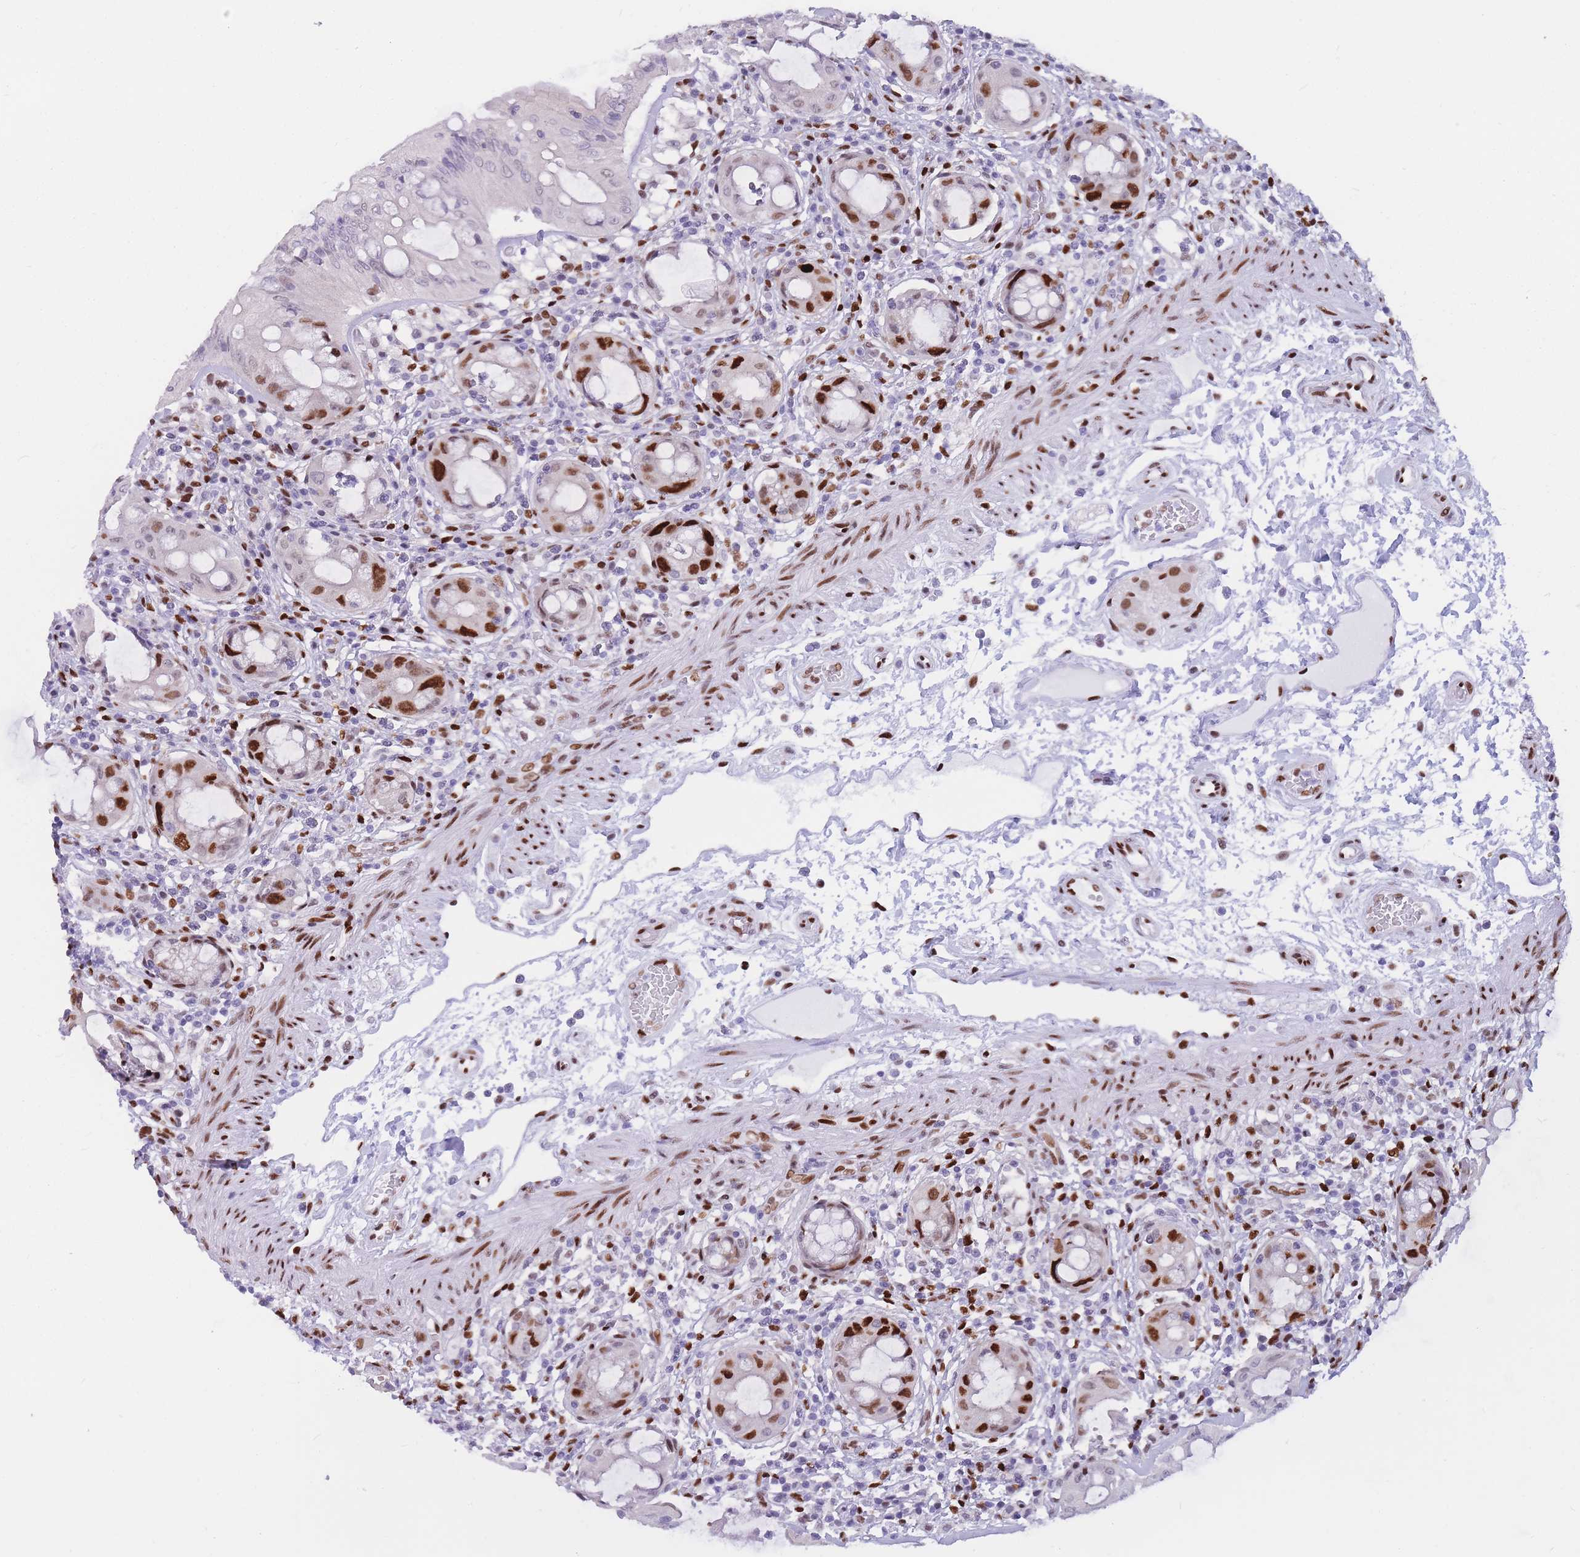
{"staining": {"intensity": "strong", "quantity": "25%-75%", "location": "nuclear"}, "tissue": "rectum", "cell_type": "Glandular cells", "image_type": "normal", "snomed": [{"axis": "morphology", "description": "Normal tissue, NOS"}, {"axis": "topography", "description": "Rectum"}], "caption": "Glandular cells exhibit high levels of strong nuclear staining in approximately 25%-75% of cells in unremarkable human rectum.", "gene": "NASP", "patient": {"sex": "female", "age": 57}}